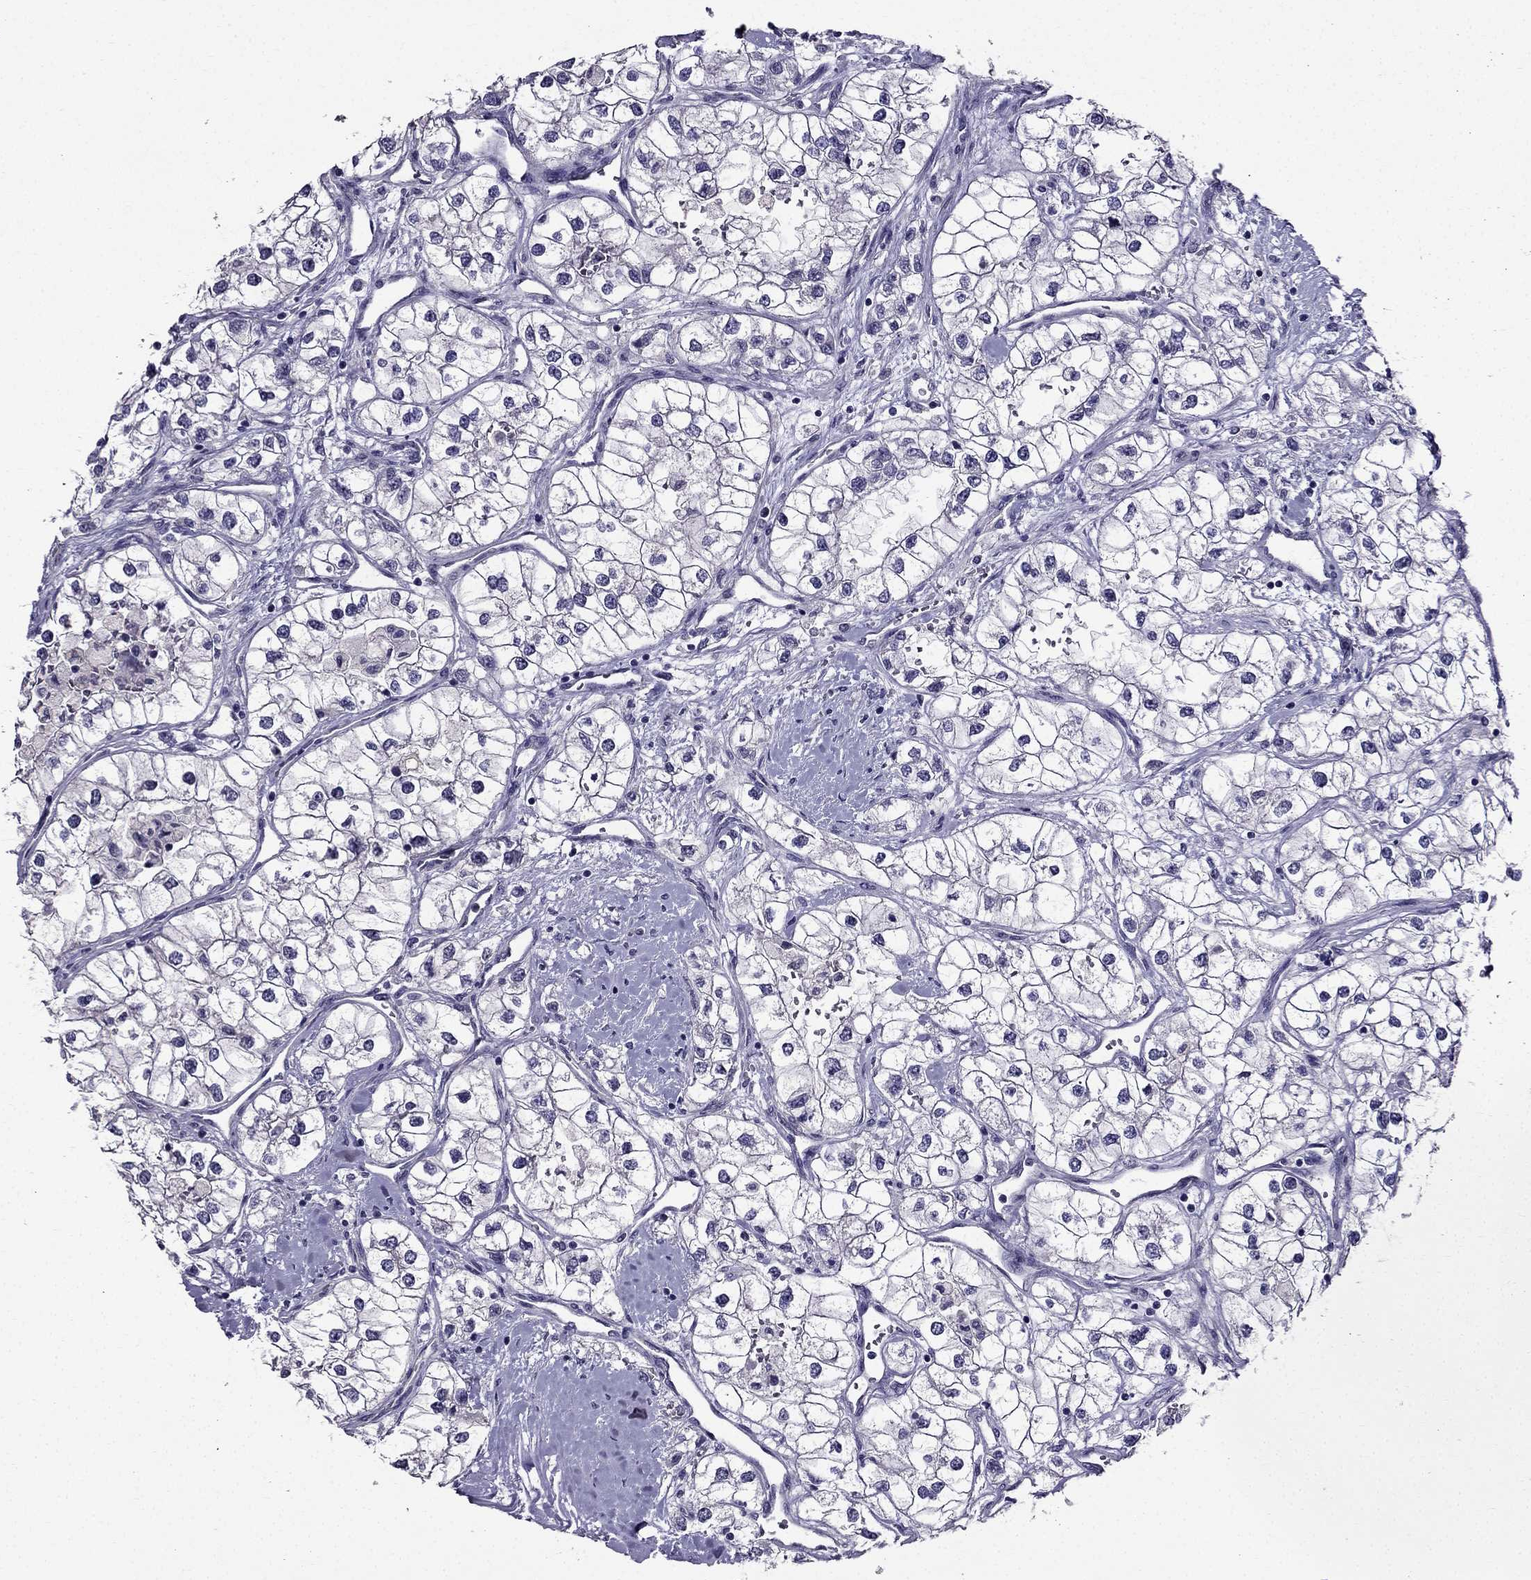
{"staining": {"intensity": "negative", "quantity": "none", "location": "none"}, "tissue": "renal cancer", "cell_type": "Tumor cells", "image_type": "cancer", "snomed": [{"axis": "morphology", "description": "Adenocarcinoma, NOS"}, {"axis": "topography", "description": "Kidney"}], "caption": "Tumor cells are negative for brown protein staining in renal adenocarcinoma.", "gene": "DUSP15", "patient": {"sex": "male", "age": 59}}